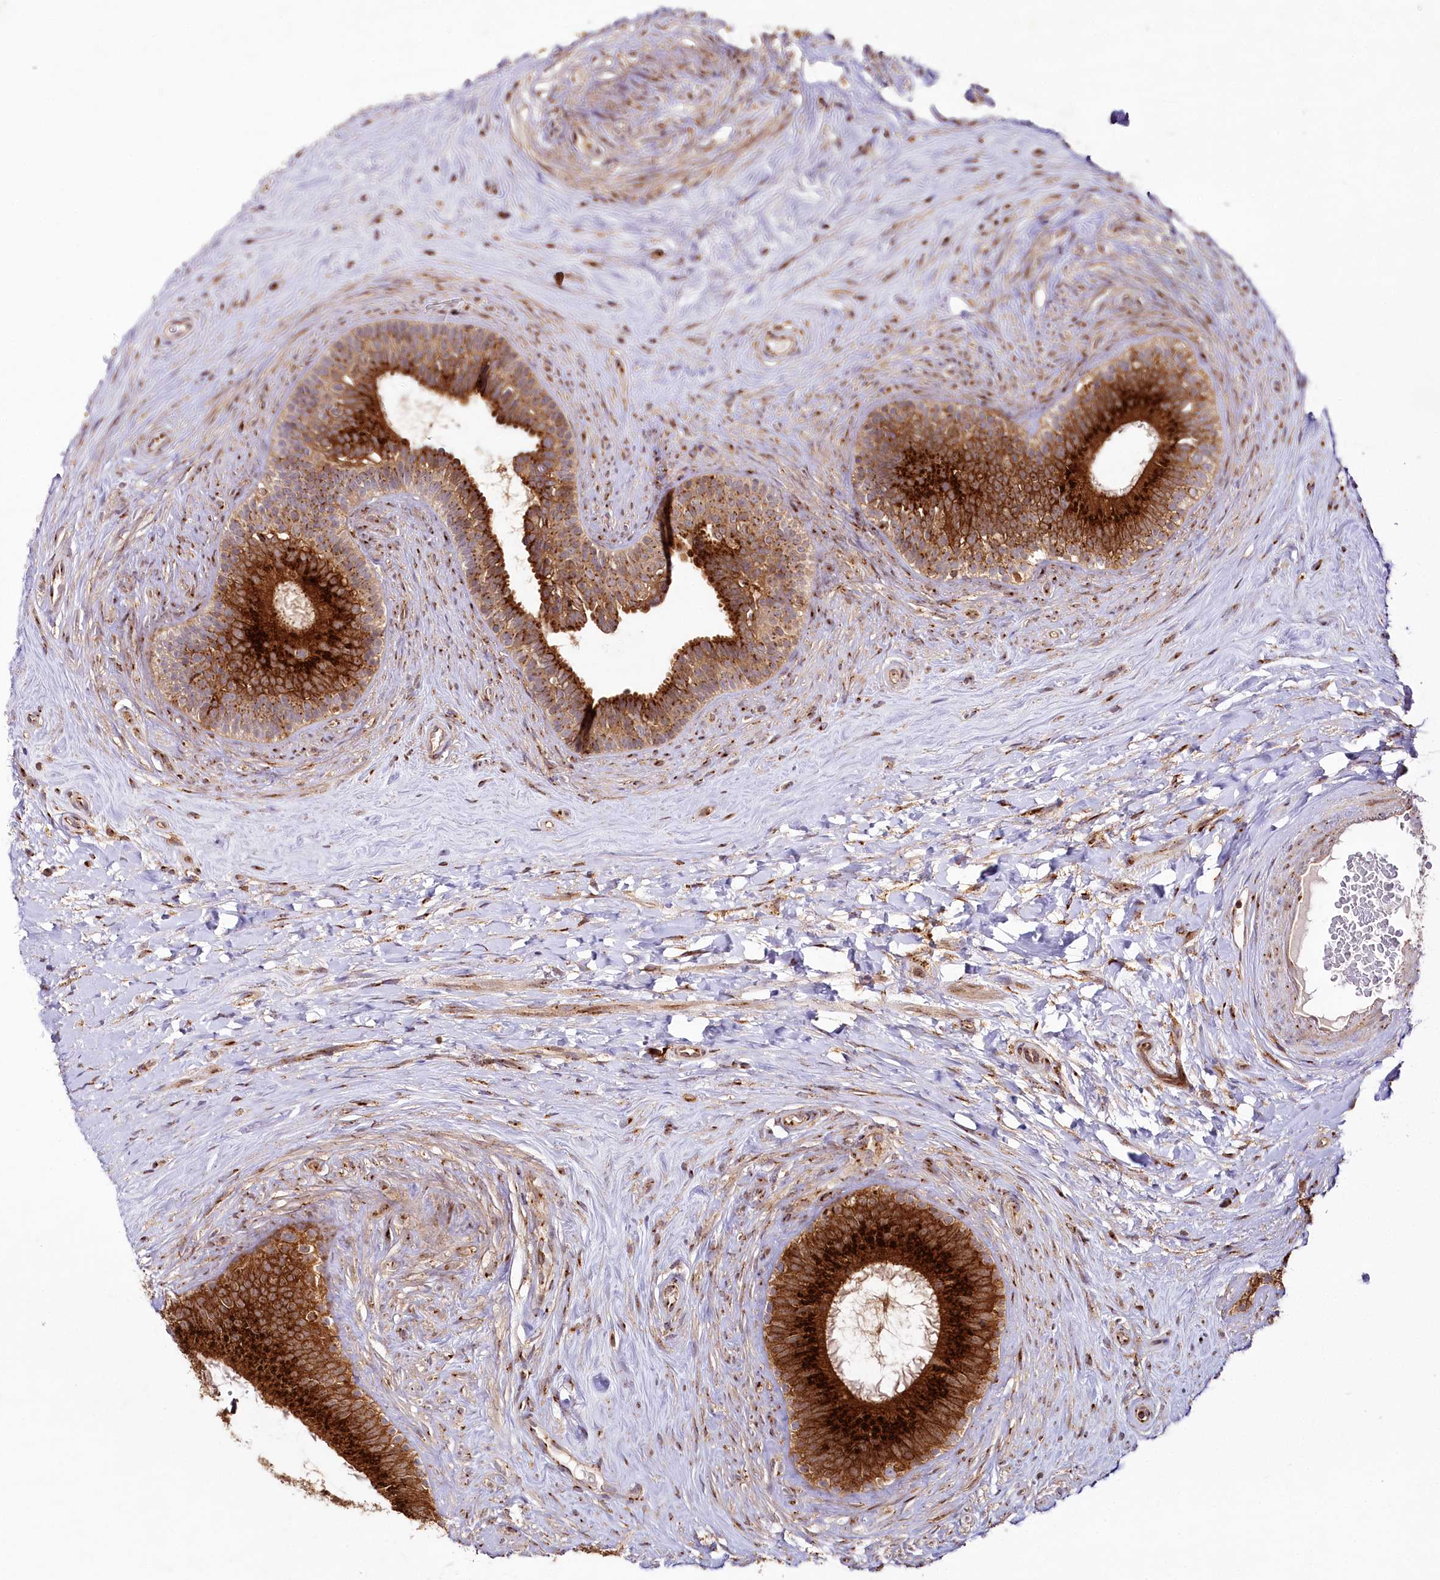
{"staining": {"intensity": "strong", "quantity": ">75%", "location": "cytoplasmic/membranous"}, "tissue": "epididymis", "cell_type": "Glandular cells", "image_type": "normal", "snomed": [{"axis": "morphology", "description": "Normal tissue, NOS"}, {"axis": "topography", "description": "Epididymis"}], "caption": "Protein staining of benign epididymis exhibits strong cytoplasmic/membranous expression in about >75% of glandular cells.", "gene": "COPG1", "patient": {"sex": "male", "age": 84}}